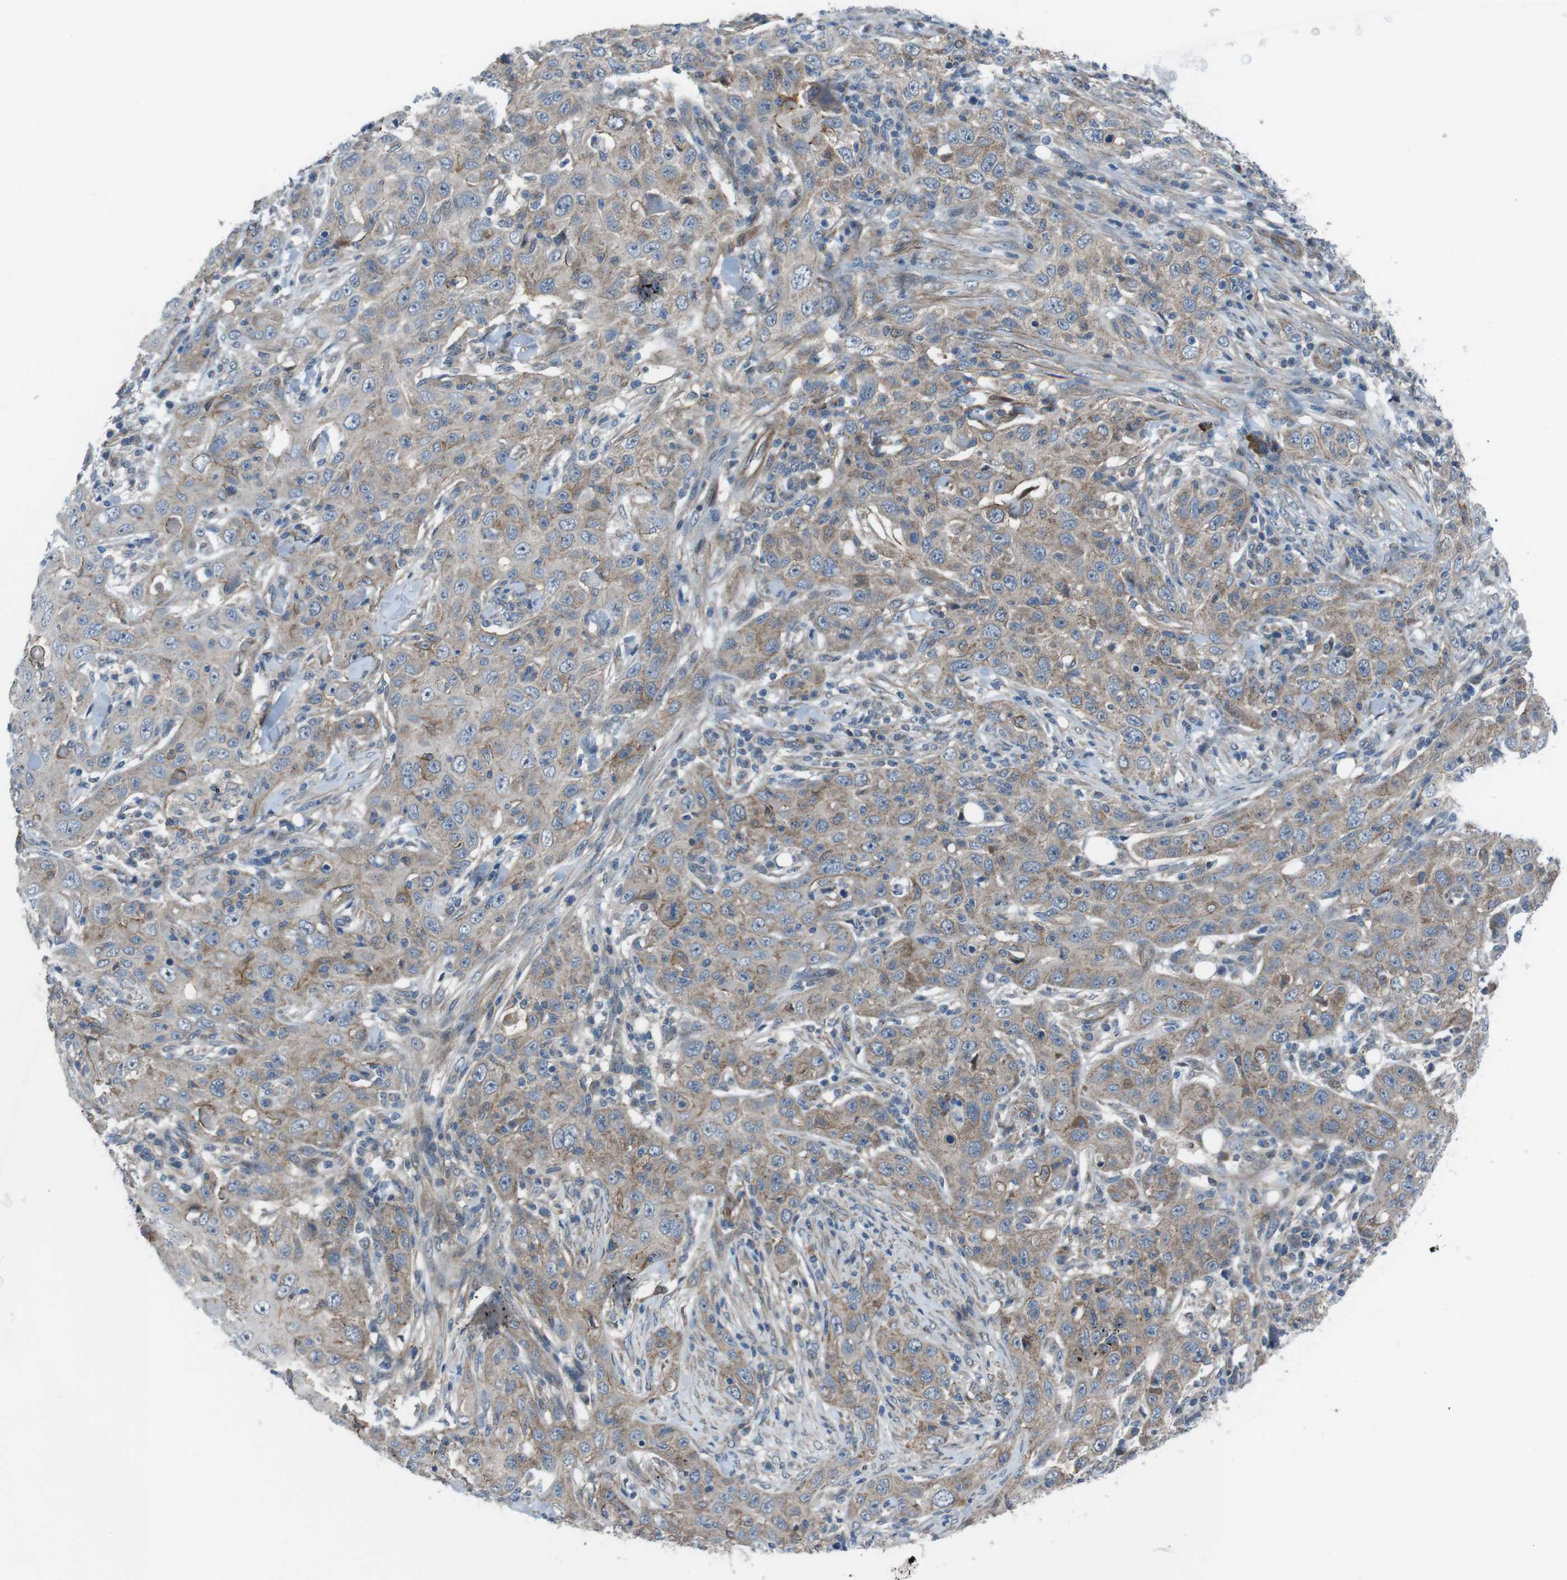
{"staining": {"intensity": "weak", "quantity": ">75%", "location": "cytoplasmic/membranous"}, "tissue": "skin cancer", "cell_type": "Tumor cells", "image_type": "cancer", "snomed": [{"axis": "morphology", "description": "Squamous cell carcinoma, NOS"}, {"axis": "topography", "description": "Skin"}], "caption": "Skin cancer was stained to show a protein in brown. There is low levels of weak cytoplasmic/membranous expression in approximately >75% of tumor cells.", "gene": "FAM174B", "patient": {"sex": "female", "age": 88}}